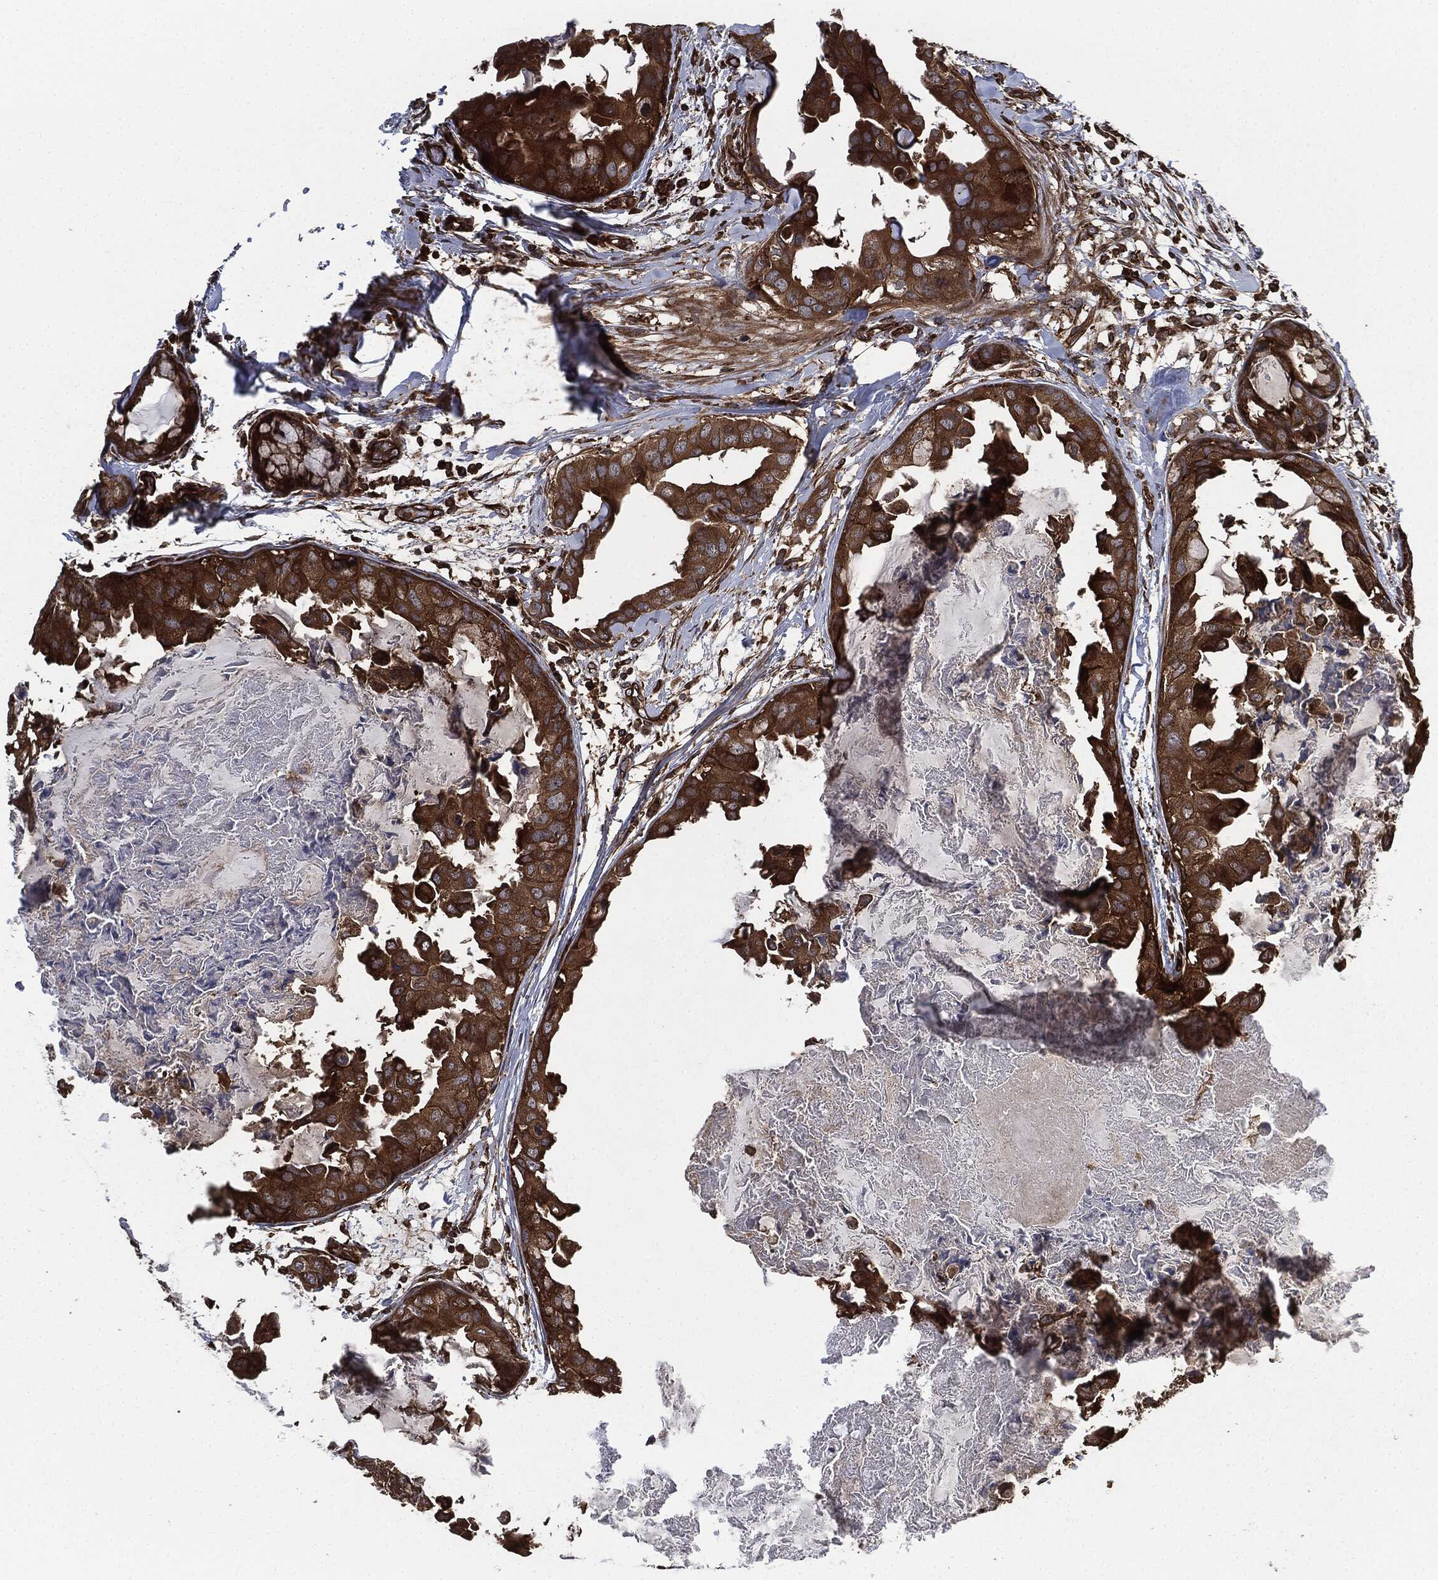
{"staining": {"intensity": "strong", "quantity": ">75%", "location": "cytoplasmic/membranous"}, "tissue": "breast cancer", "cell_type": "Tumor cells", "image_type": "cancer", "snomed": [{"axis": "morphology", "description": "Normal tissue, NOS"}, {"axis": "morphology", "description": "Duct carcinoma"}, {"axis": "topography", "description": "Breast"}], "caption": "This photomicrograph demonstrates invasive ductal carcinoma (breast) stained with immunohistochemistry (IHC) to label a protein in brown. The cytoplasmic/membranous of tumor cells show strong positivity for the protein. Nuclei are counter-stained blue.", "gene": "RAP1GDS1", "patient": {"sex": "female", "age": 40}}